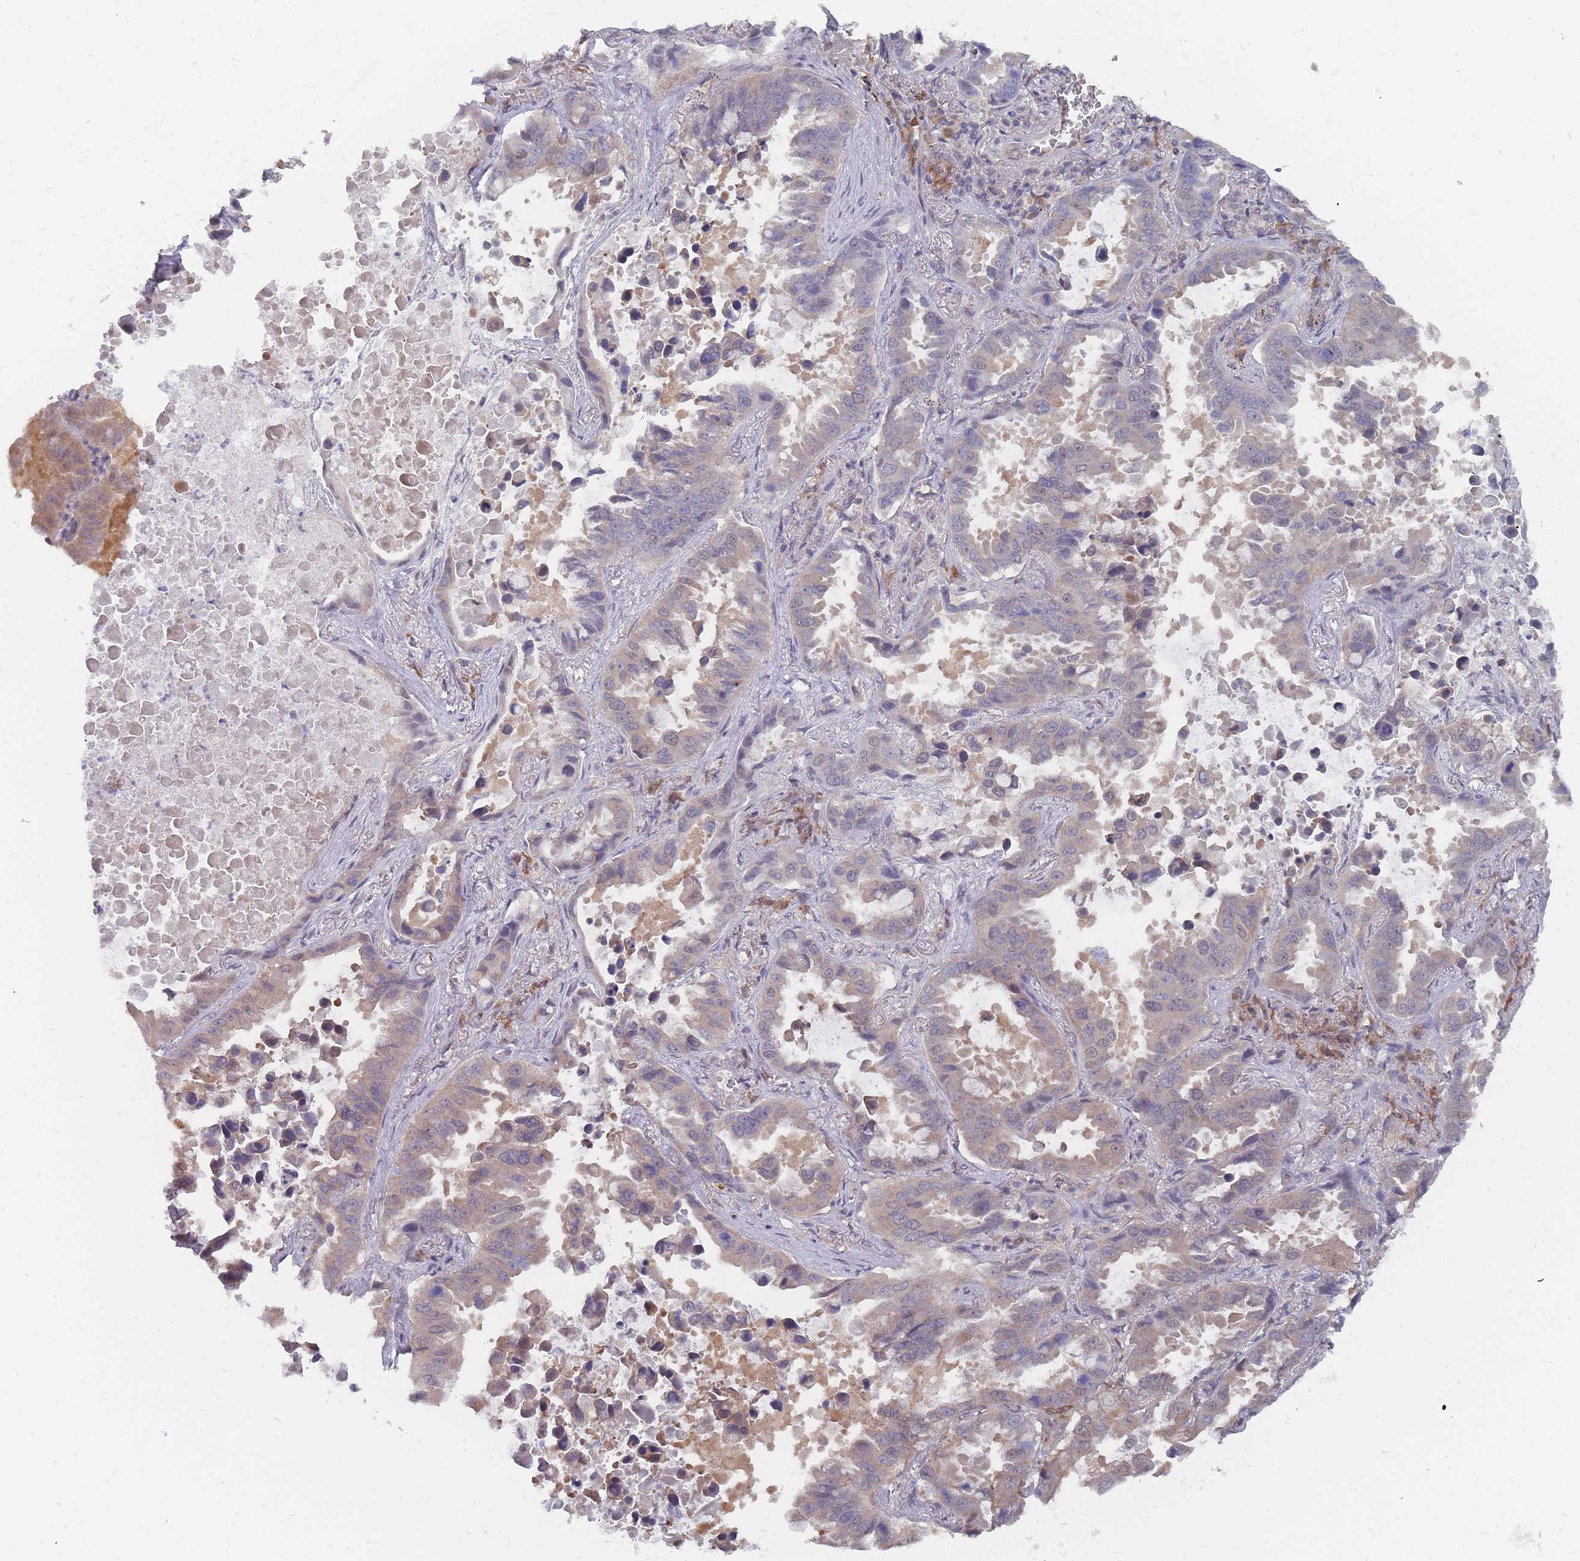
{"staining": {"intensity": "weak", "quantity": "<25%", "location": "cytoplasmic/membranous,nuclear"}, "tissue": "lung cancer", "cell_type": "Tumor cells", "image_type": "cancer", "snomed": [{"axis": "morphology", "description": "Adenocarcinoma, NOS"}, {"axis": "topography", "description": "Lung"}], "caption": "Lung cancer (adenocarcinoma) stained for a protein using IHC demonstrates no staining tumor cells.", "gene": "NKD1", "patient": {"sex": "male", "age": 64}}